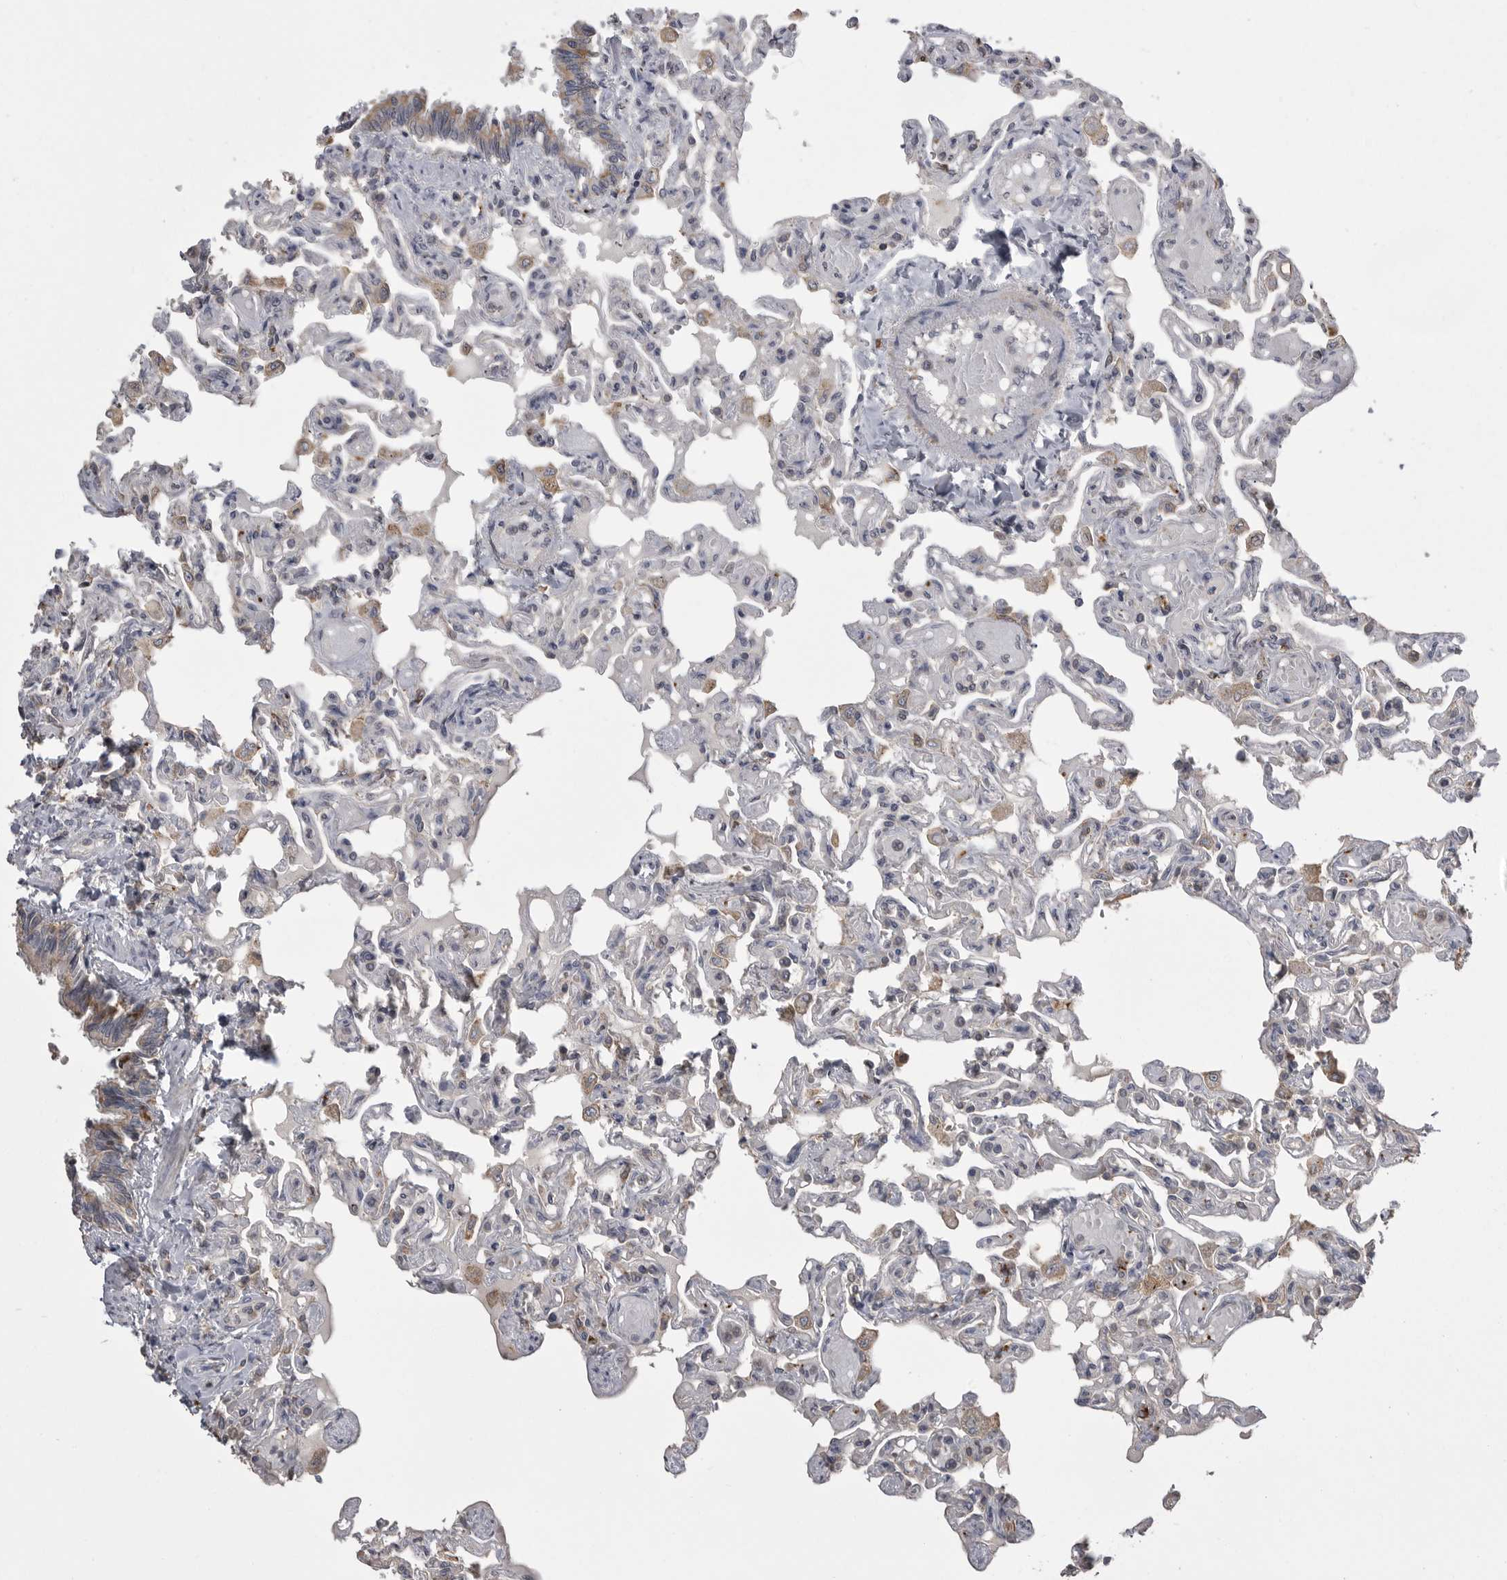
{"staining": {"intensity": "negative", "quantity": "none", "location": "none"}, "tissue": "lung", "cell_type": "Alveolar cells", "image_type": "normal", "snomed": [{"axis": "morphology", "description": "Normal tissue, NOS"}, {"axis": "topography", "description": "Lung"}], "caption": "The immunohistochemistry photomicrograph has no significant staining in alveolar cells of lung.", "gene": "CMTM6", "patient": {"sex": "male", "age": 21}}